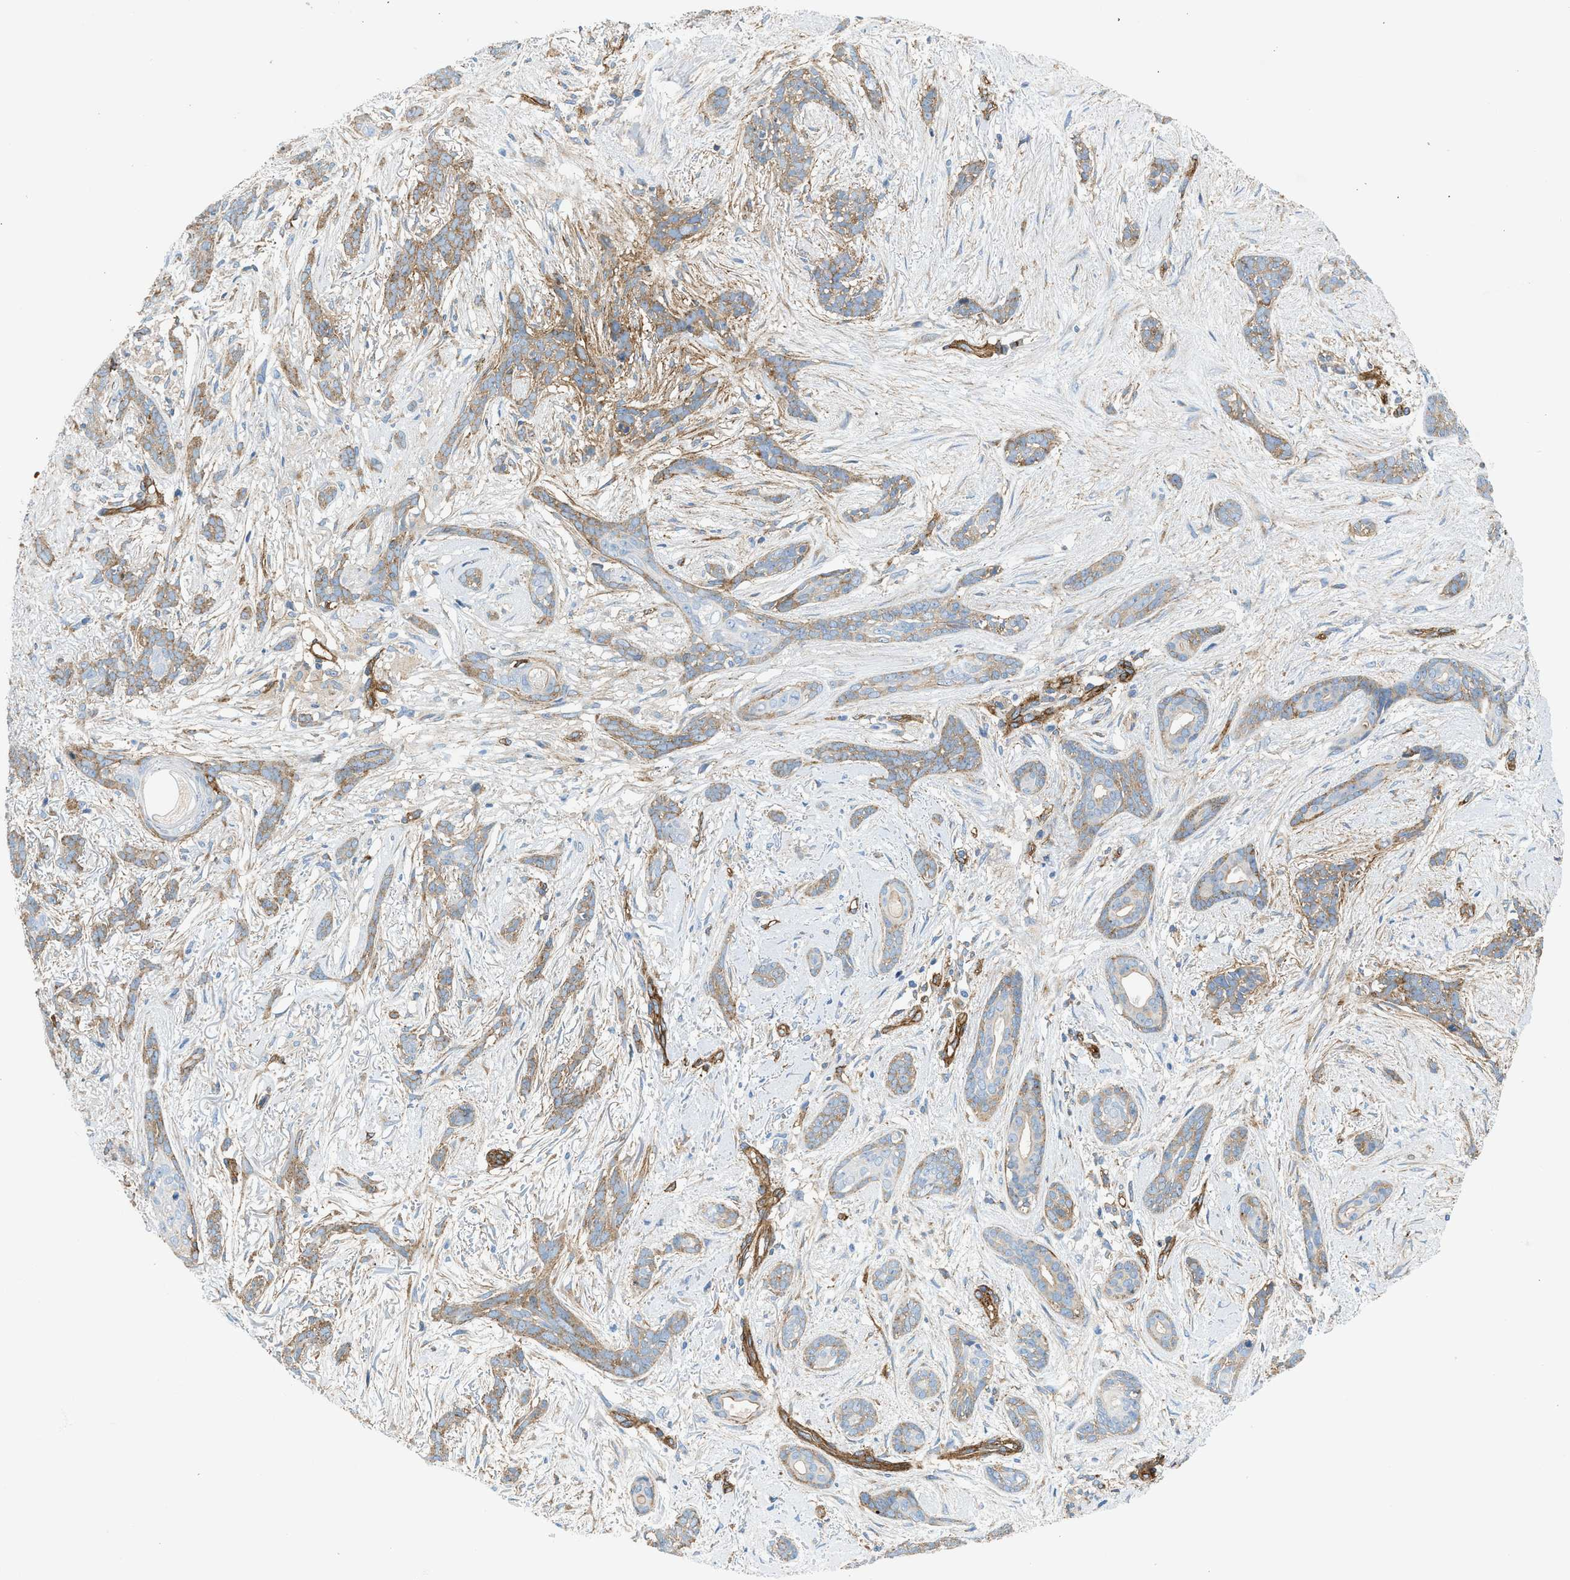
{"staining": {"intensity": "weak", "quantity": "25%-75%", "location": "cytoplasmic/membranous"}, "tissue": "skin cancer", "cell_type": "Tumor cells", "image_type": "cancer", "snomed": [{"axis": "morphology", "description": "Basal cell carcinoma"}, {"axis": "morphology", "description": "Adnexal tumor, benign"}, {"axis": "topography", "description": "Skin"}], "caption": "Immunohistochemical staining of skin benign adnexal tumor exhibits low levels of weak cytoplasmic/membranous staining in approximately 25%-75% of tumor cells. The staining was performed using DAB (3,3'-diaminobenzidine) to visualize the protein expression in brown, while the nuclei were stained in blue with hematoxylin (Magnification: 20x).", "gene": "HIP1", "patient": {"sex": "female", "age": 42}}